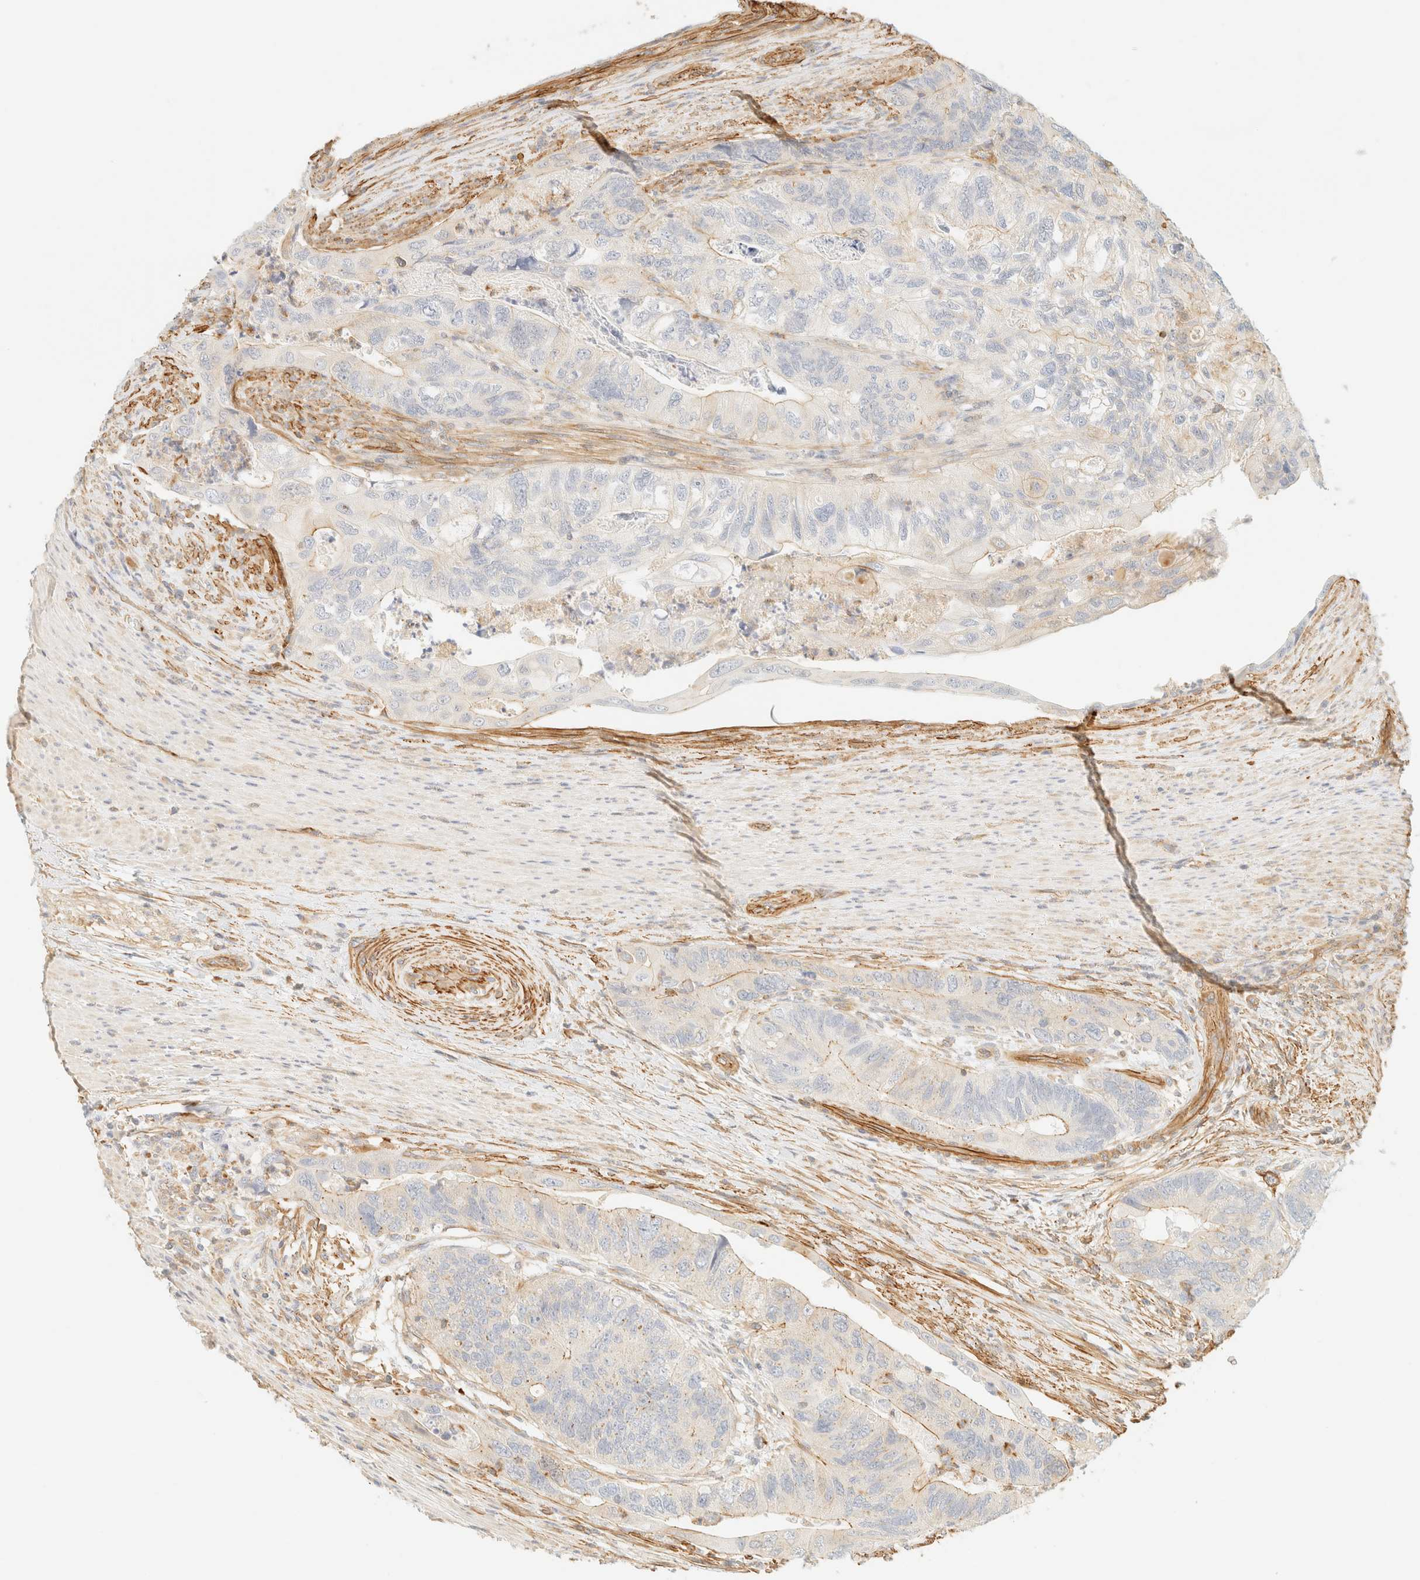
{"staining": {"intensity": "weak", "quantity": "25%-75%", "location": "cytoplasmic/membranous"}, "tissue": "colorectal cancer", "cell_type": "Tumor cells", "image_type": "cancer", "snomed": [{"axis": "morphology", "description": "Adenocarcinoma, NOS"}, {"axis": "topography", "description": "Rectum"}], "caption": "Immunohistochemical staining of colorectal cancer (adenocarcinoma) shows low levels of weak cytoplasmic/membranous expression in about 25%-75% of tumor cells.", "gene": "OTOP2", "patient": {"sex": "male", "age": 63}}